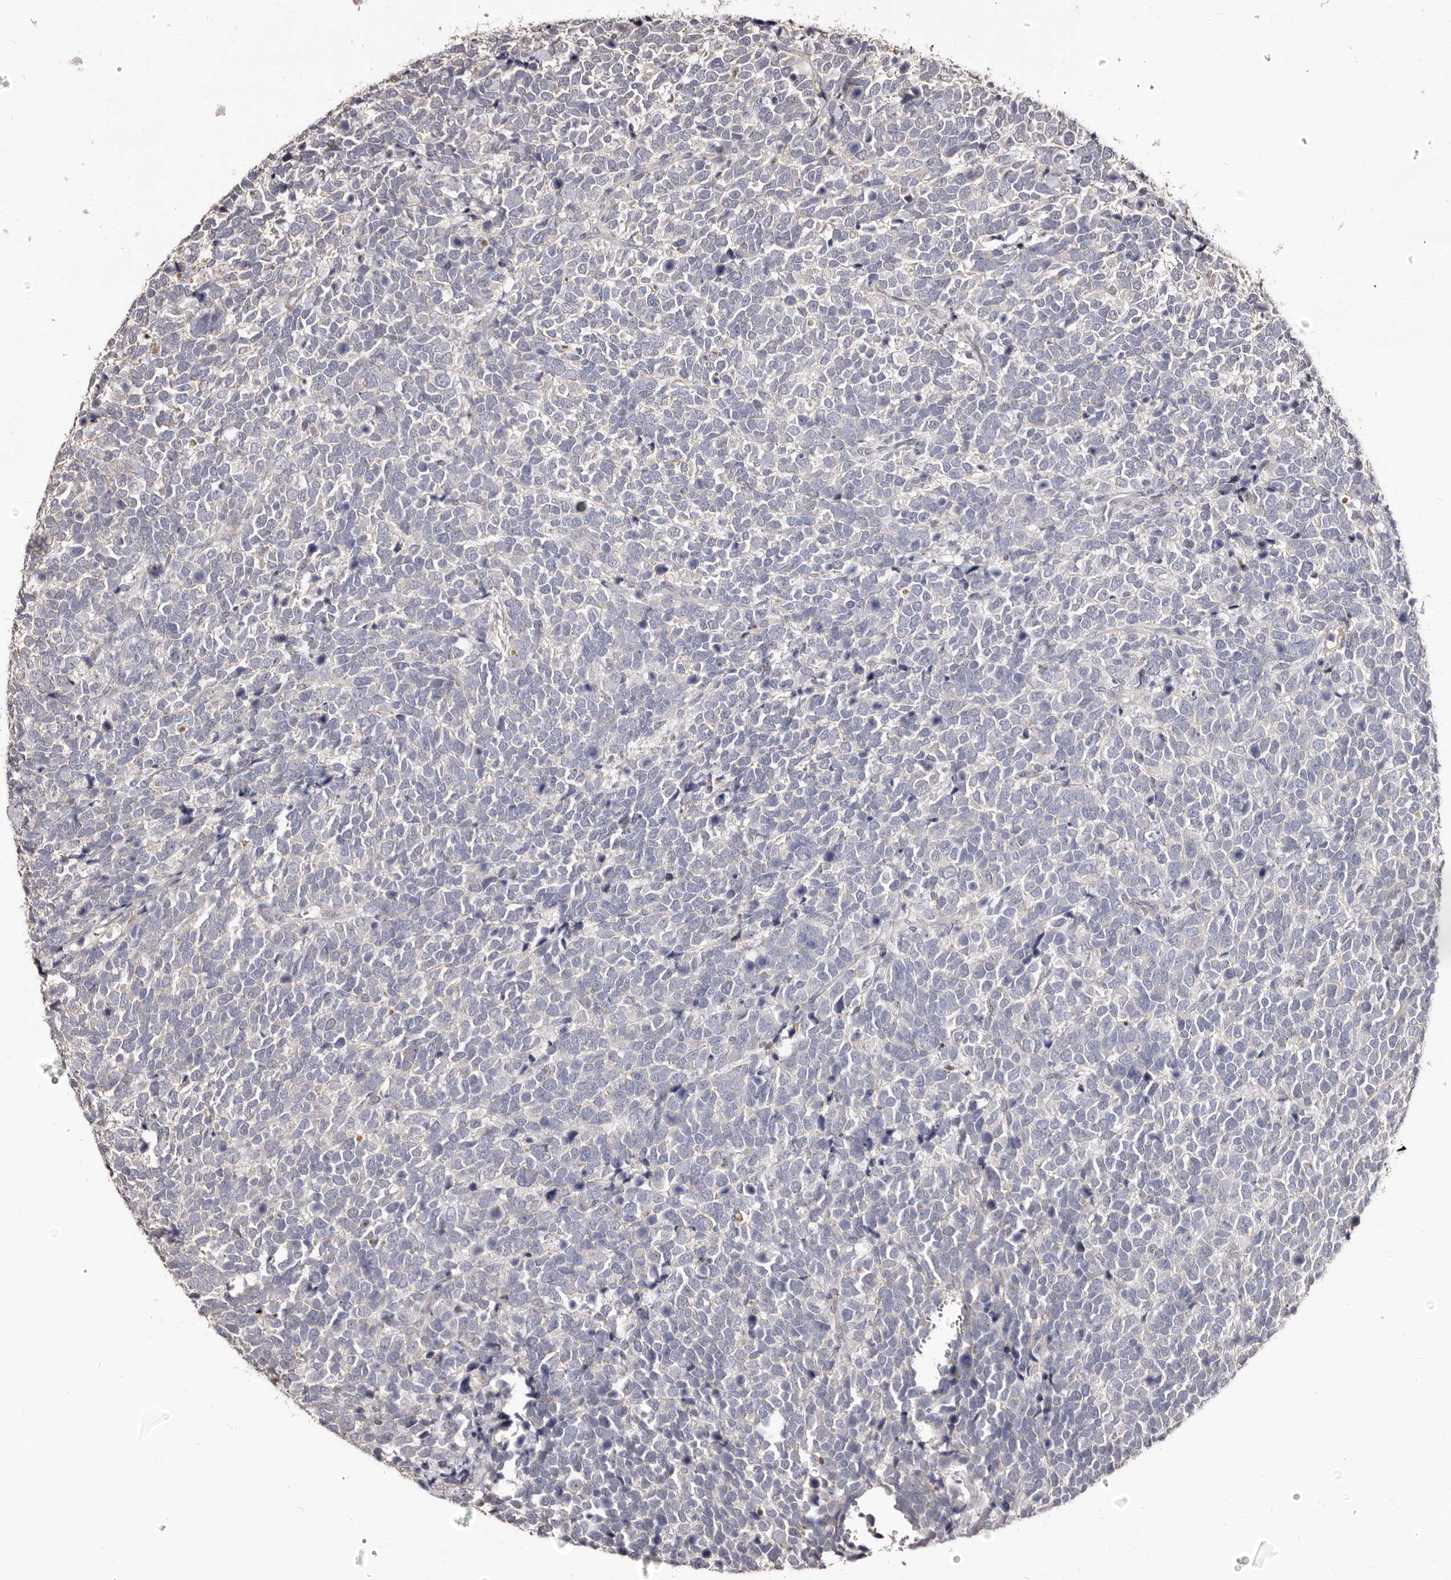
{"staining": {"intensity": "negative", "quantity": "none", "location": "none"}, "tissue": "urothelial cancer", "cell_type": "Tumor cells", "image_type": "cancer", "snomed": [{"axis": "morphology", "description": "Urothelial carcinoma, High grade"}, {"axis": "topography", "description": "Urinary bladder"}], "caption": "The immunohistochemistry (IHC) image has no significant staining in tumor cells of urothelial cancer tissue.", "gene": "PTAFR", "patient": {"sex": "female", "age": 82}}